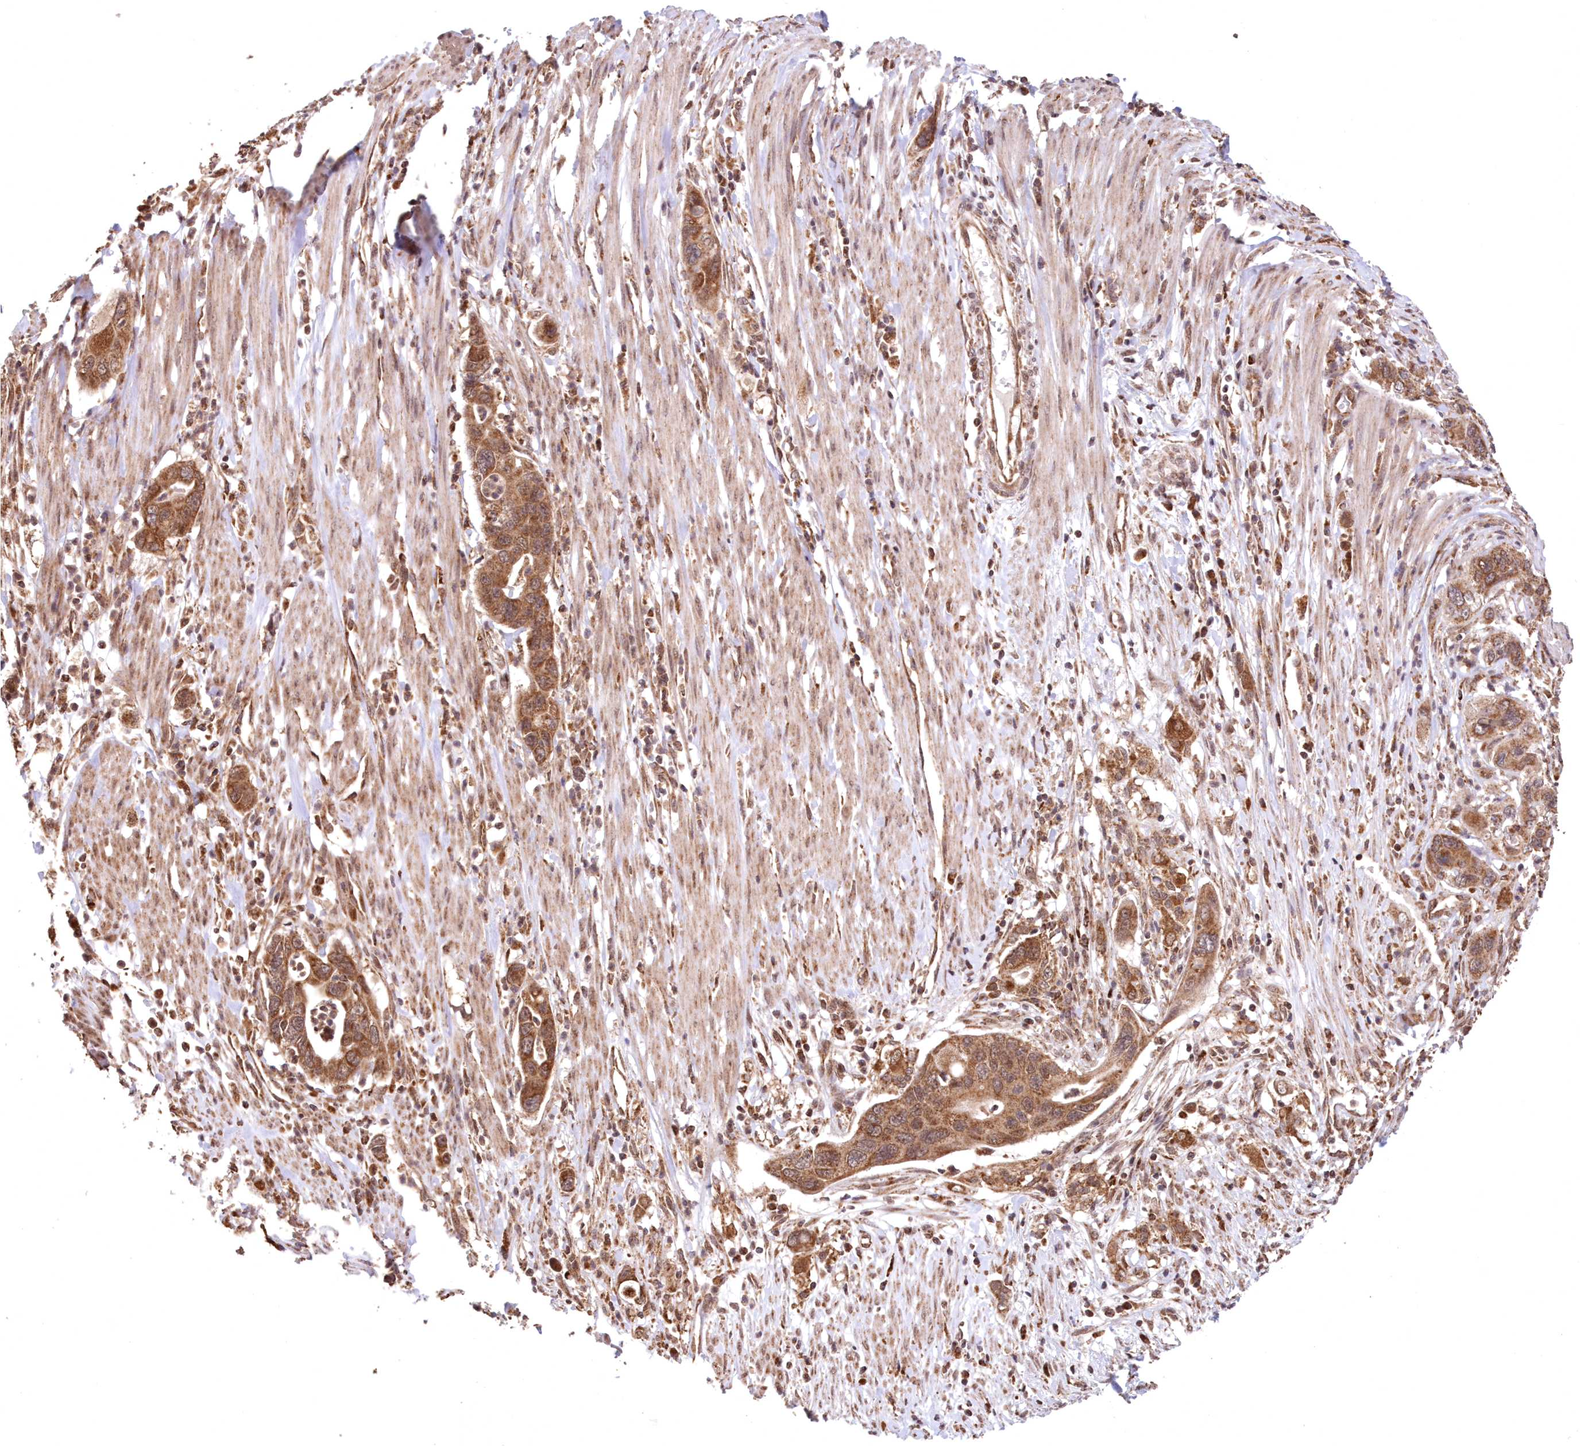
{"staining": {"intensity": "moderate", "quantity": ">75%", "location": "cytoplasmic/membranous"}, "tissue": "pancreatic cancer", "cell_type": "Tumor cells", "image_type": "cancer", "snomed": [{"axis": "morphology", "description": "Adenocarcinoma, NOS"}, {"axis": "topography", "description": "Pancreas"}], "caption": "Protein staining displays moderate cytoplasmic/membranous expression in approximately >75% of tumor cells in pancreatic cancer (adenocarcinoma).", "gene": "PCBP1", "patient": {"sex": "female", "age": 71}}